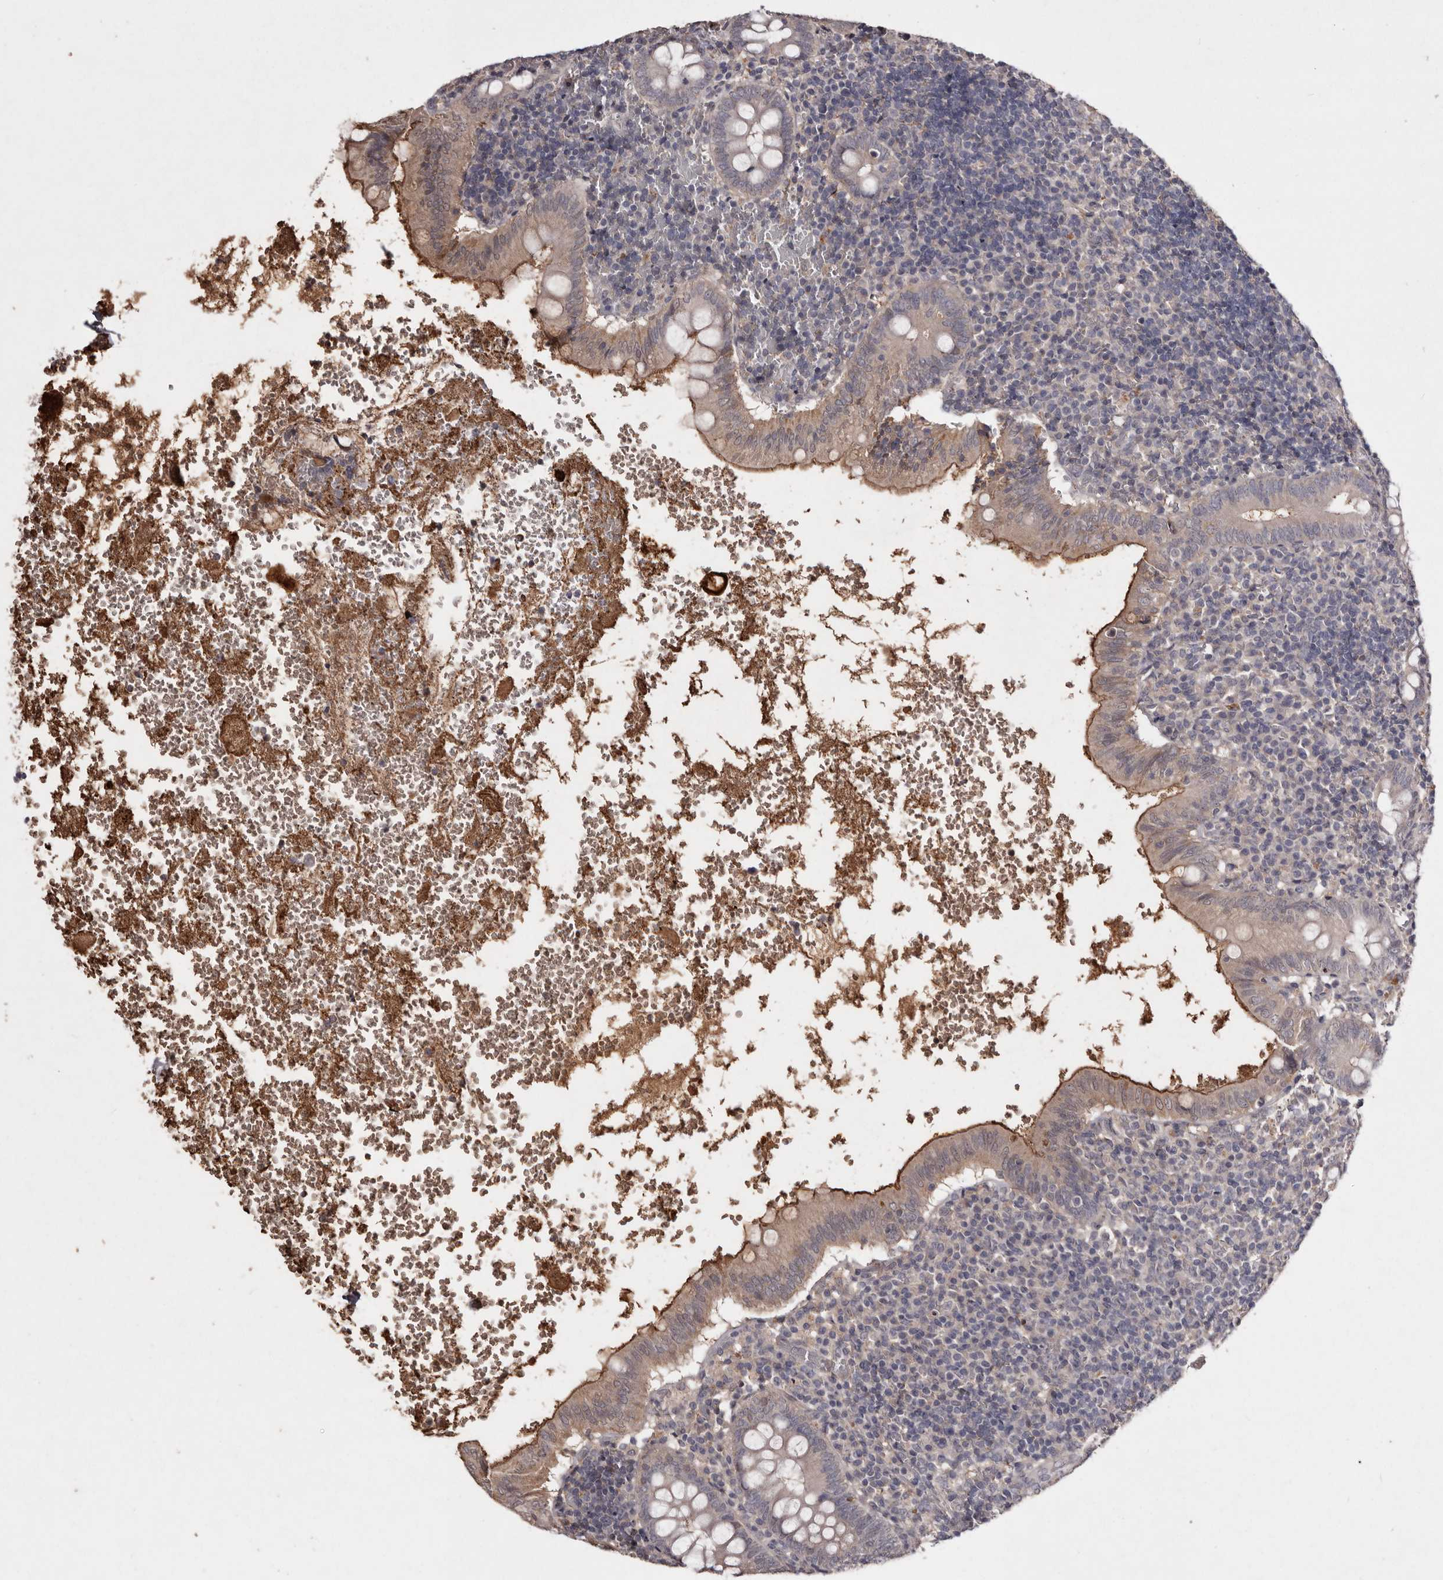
{"staining": {"intensity": "moderate", "quantity": "25%-75%", "location": "cytoplasmic/membranous"}, "tissue": "appendix", "cell_type": "Glandular cells", "image_type": "normal", "snomed": [{"axis": "morphology", "description": "Normal tissue, NOS"}, {"axis": "topography", "description": "Appendix"}], "caption": "DAB (3,3'-diaminobenzidine) immunohistochemical staining of unremarkable appendix displays moderate cytoplasmic/membranous protein positivity in approximately 25%-75% of glandular cells.", "gene": "CYP1B1", "patient": {"sex": "male", "age": 8}}